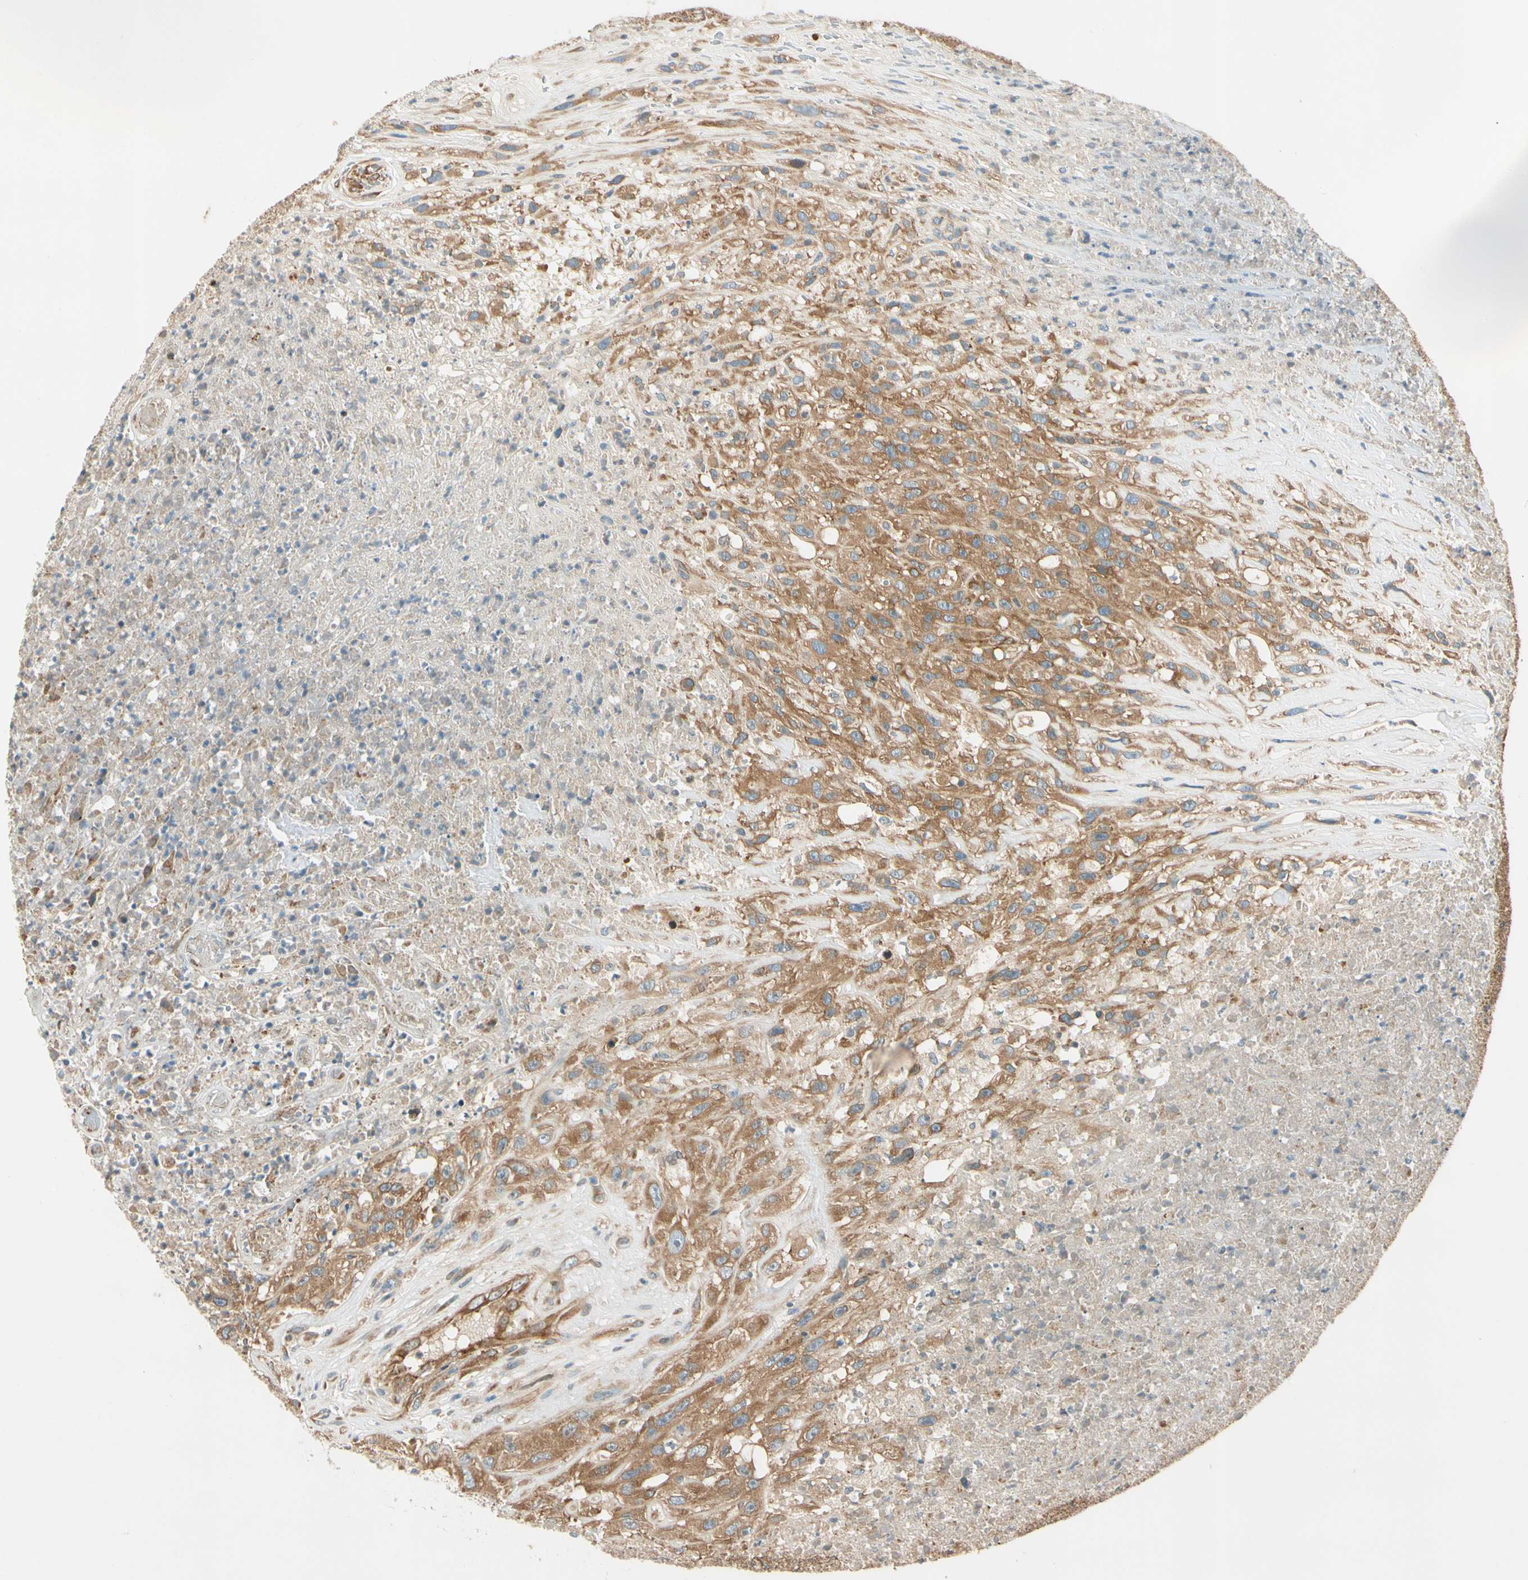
{"staining": {"intensity": "moderate", "quantity": ">75%", "location": "cytoplasmic/membranous"}, "tissue": "urothelial cancer", "cell_type": "Tumor cells", "image_type": "cancer", "snomed": [{"axis": "morphology", "description": "Urothelial carcinoma, High grade"}, {"axis": "topography", "description": "Urinary bladder"}], "caption": "Immunohistochemical staining of urothelial cancer demonstrates medium levels of moderate cytoplasmic/membranous positivity in approximately >75% of tumor cells. The protein is stained brown, and the nuclei are stained in blue (DAB IHC with brightfield microscopy, high magnification).", "gene": "ROCK2", "patient": {"sex": "male", "age": 66}}